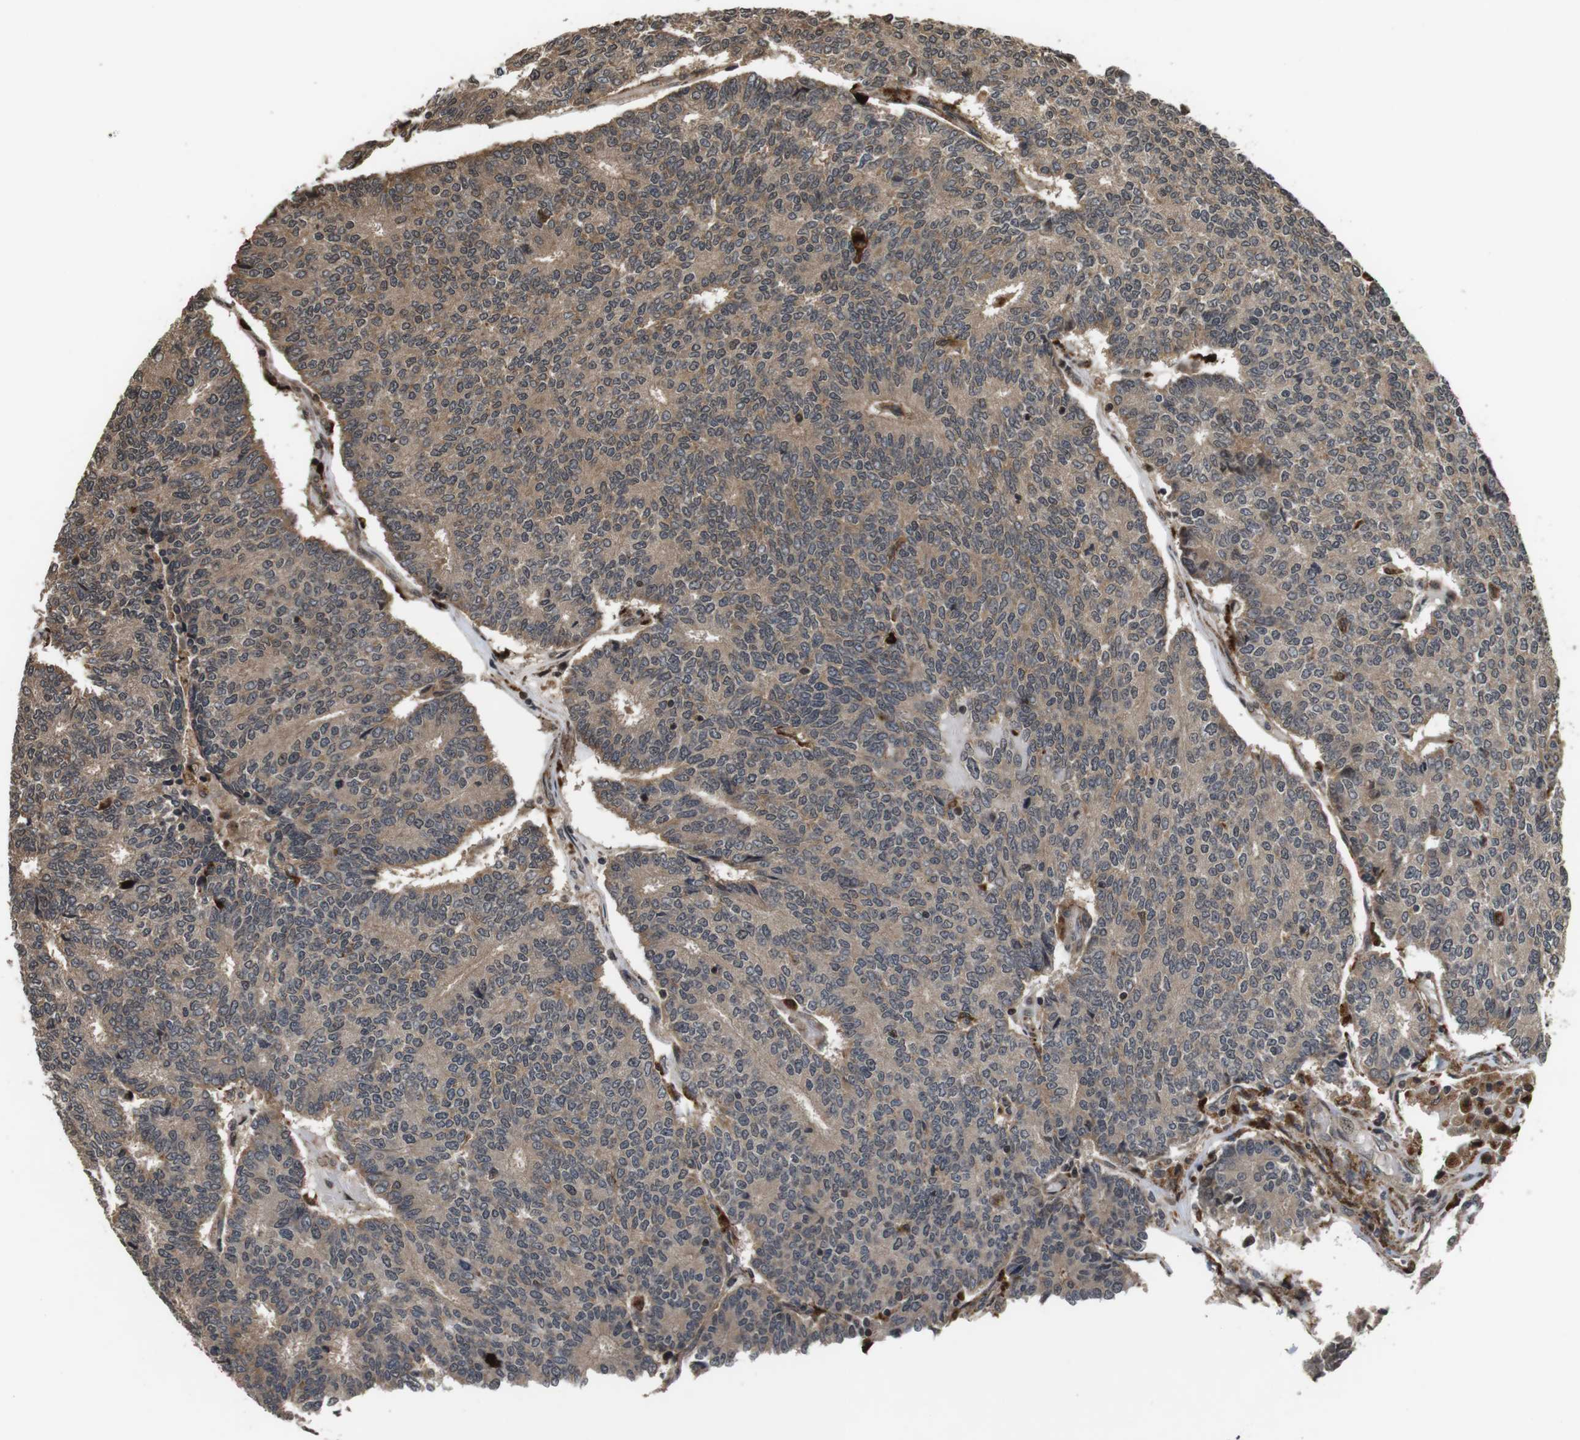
{"staining": {"intensity": "weak", "quantity": ">75%", "location": "cytoplasmic/membranous"}, "tissue": "prostate cancer", "cell_type": "Tumor cells", "image_type": "cancer", "snomed": [{"axis": "morphology", "description": "Normal tissue, NOS"}, {"axis": "morphology", "description": "Adenocarcinoma, High grade"}, {"axis": "topography", "description": "Prostate"}, {"axis": "topography", "description": "Seminal veicle"}], "caption": "Tumor cells demonstrate low levels of weak cytoplasmic/membranous positivity in approximately >75% of cells in prostate cancer.", "gene": "FZD10", "patient": {"sex": "male", "age": 55}}